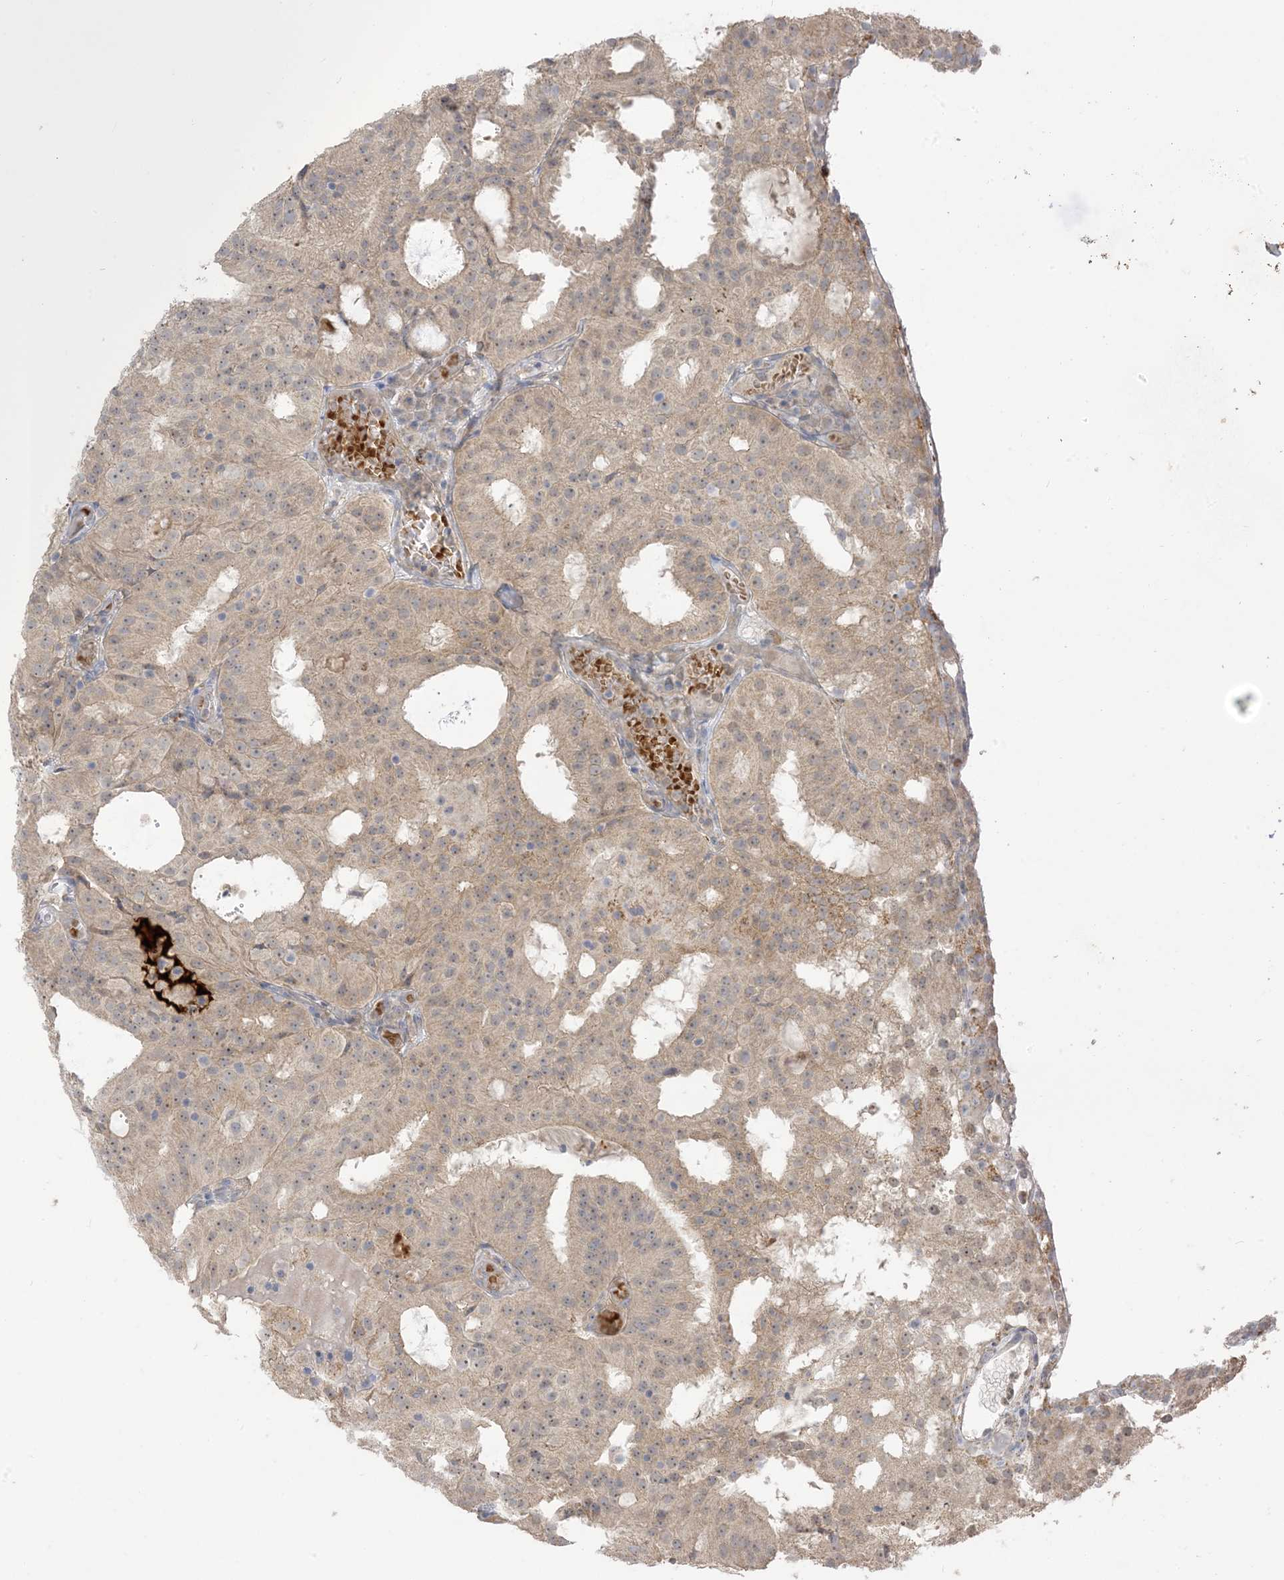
{"staining": {"intensity": "weak", "quantity": "25%-75%", "location": "cytoplasmic/membranous,nuclear"}, "tissue": "prostate cancer", "cell_type": "Tumor cells", "image_type": "cancer", "snomed": [{"axis": "morphology", "description": "Adenocarcinoma, Medium grade"}, {"axis": "topography", "description": "Prostate"}], "caption": "About 25%-75% of tumor cells in adenocarcinoma (medium-grade) (prostate) show weak cytoplasmic/membranous and nuclear protein expression as visualized by brown immunohistochemical staining.", "gene": "KLHL18", "patient": {"sex": "male", "age": 88}}